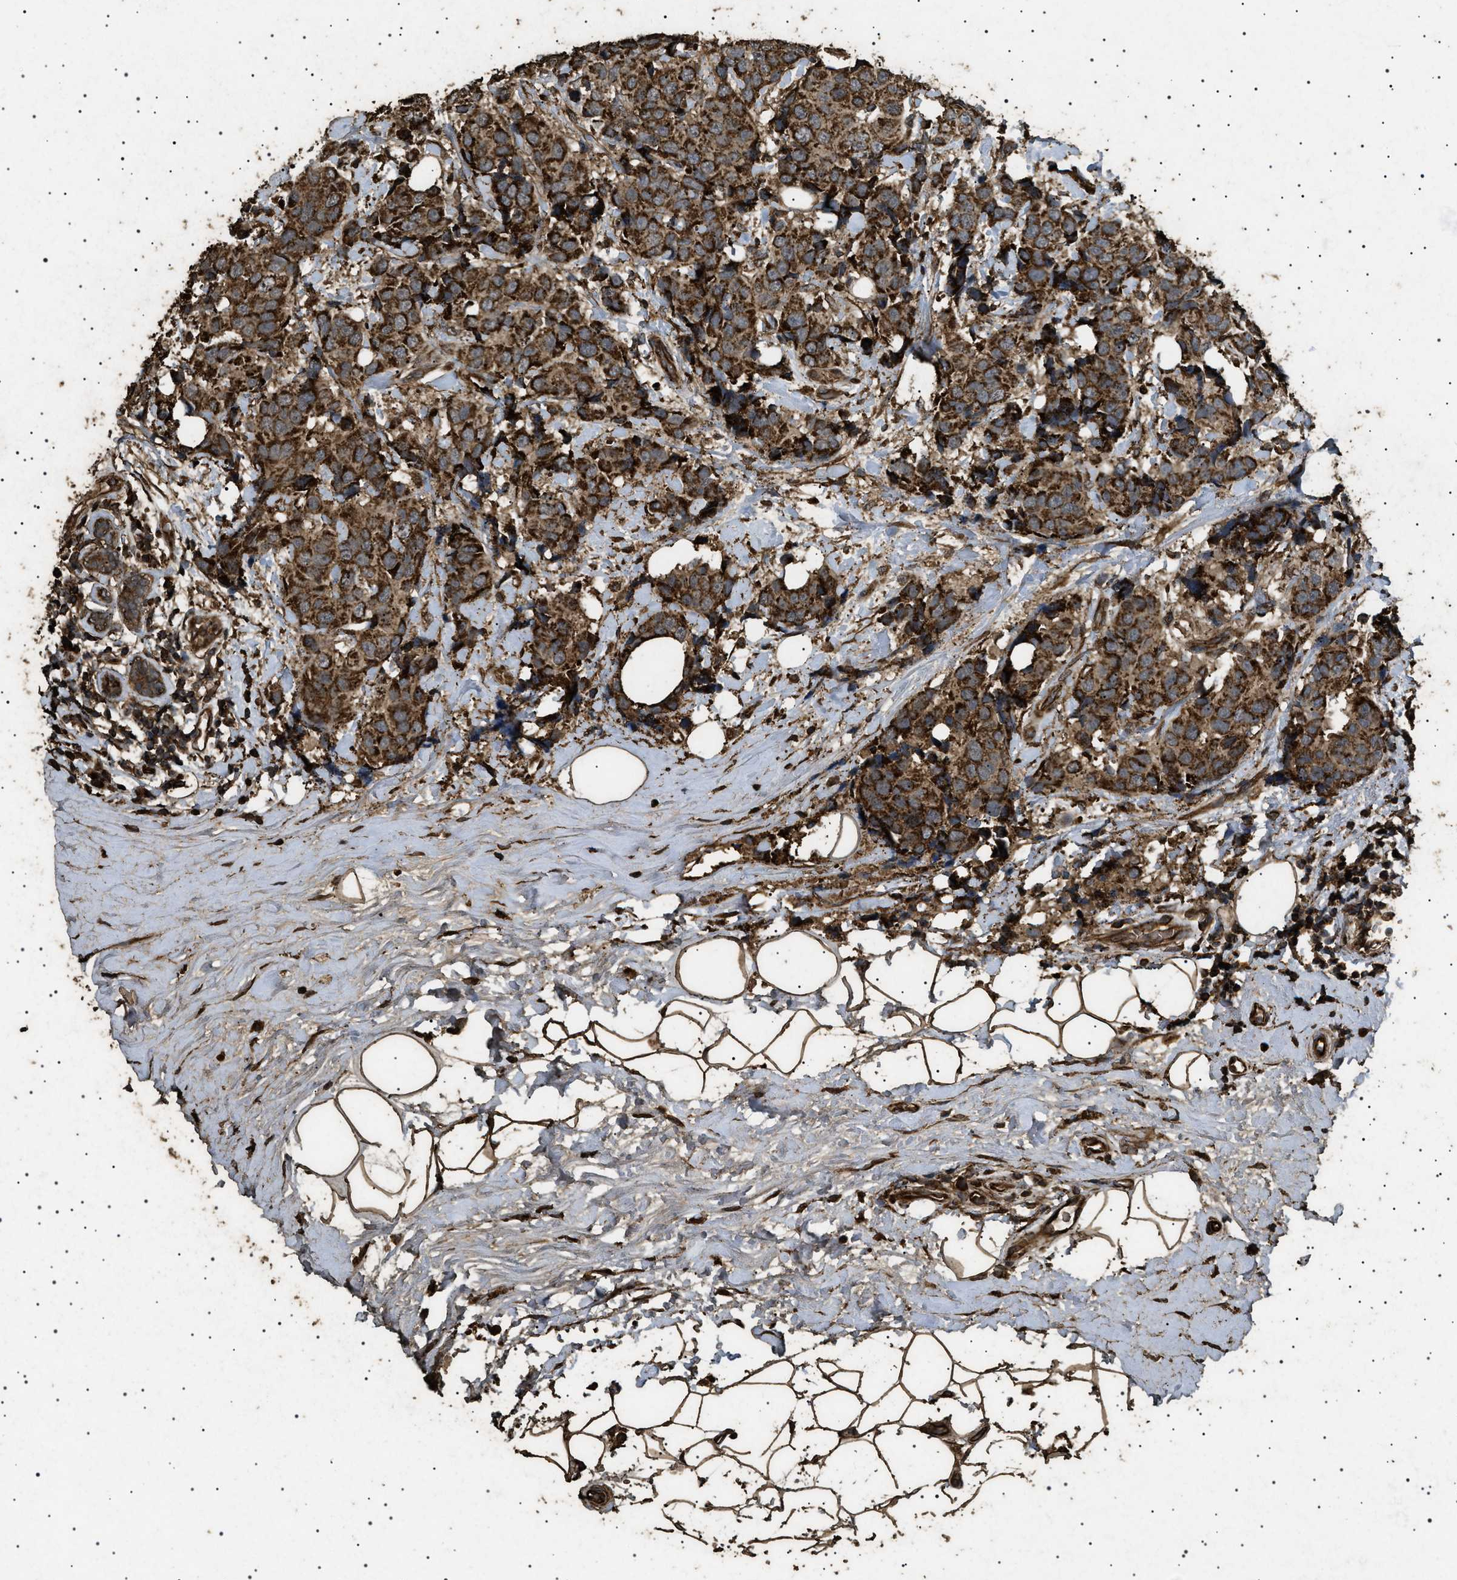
{"staining": {"intensity": "strong", "quantity": ">75%", "location": "cytoplasmic/membranous"}, "tissue": "breast cancer", "cell_type": "Tumor cells", "image_type": "cancer", "snomed": [{"axis": "morphology", "description": "Normal tissue, NOS"}, {"axis": "morphology", "description": "Duct carcinoma"}, {"axis": "topography", "description": "Breast"}], "caption": "Protein expression analysis of infiltrating ductal carcinoma (breast) demonstrates strong cytoplasmic/membranous positivity in approximately >75% of tumor cells.", "gene": "CYRIA", "patient": {"sex": "female", "age": 39}}